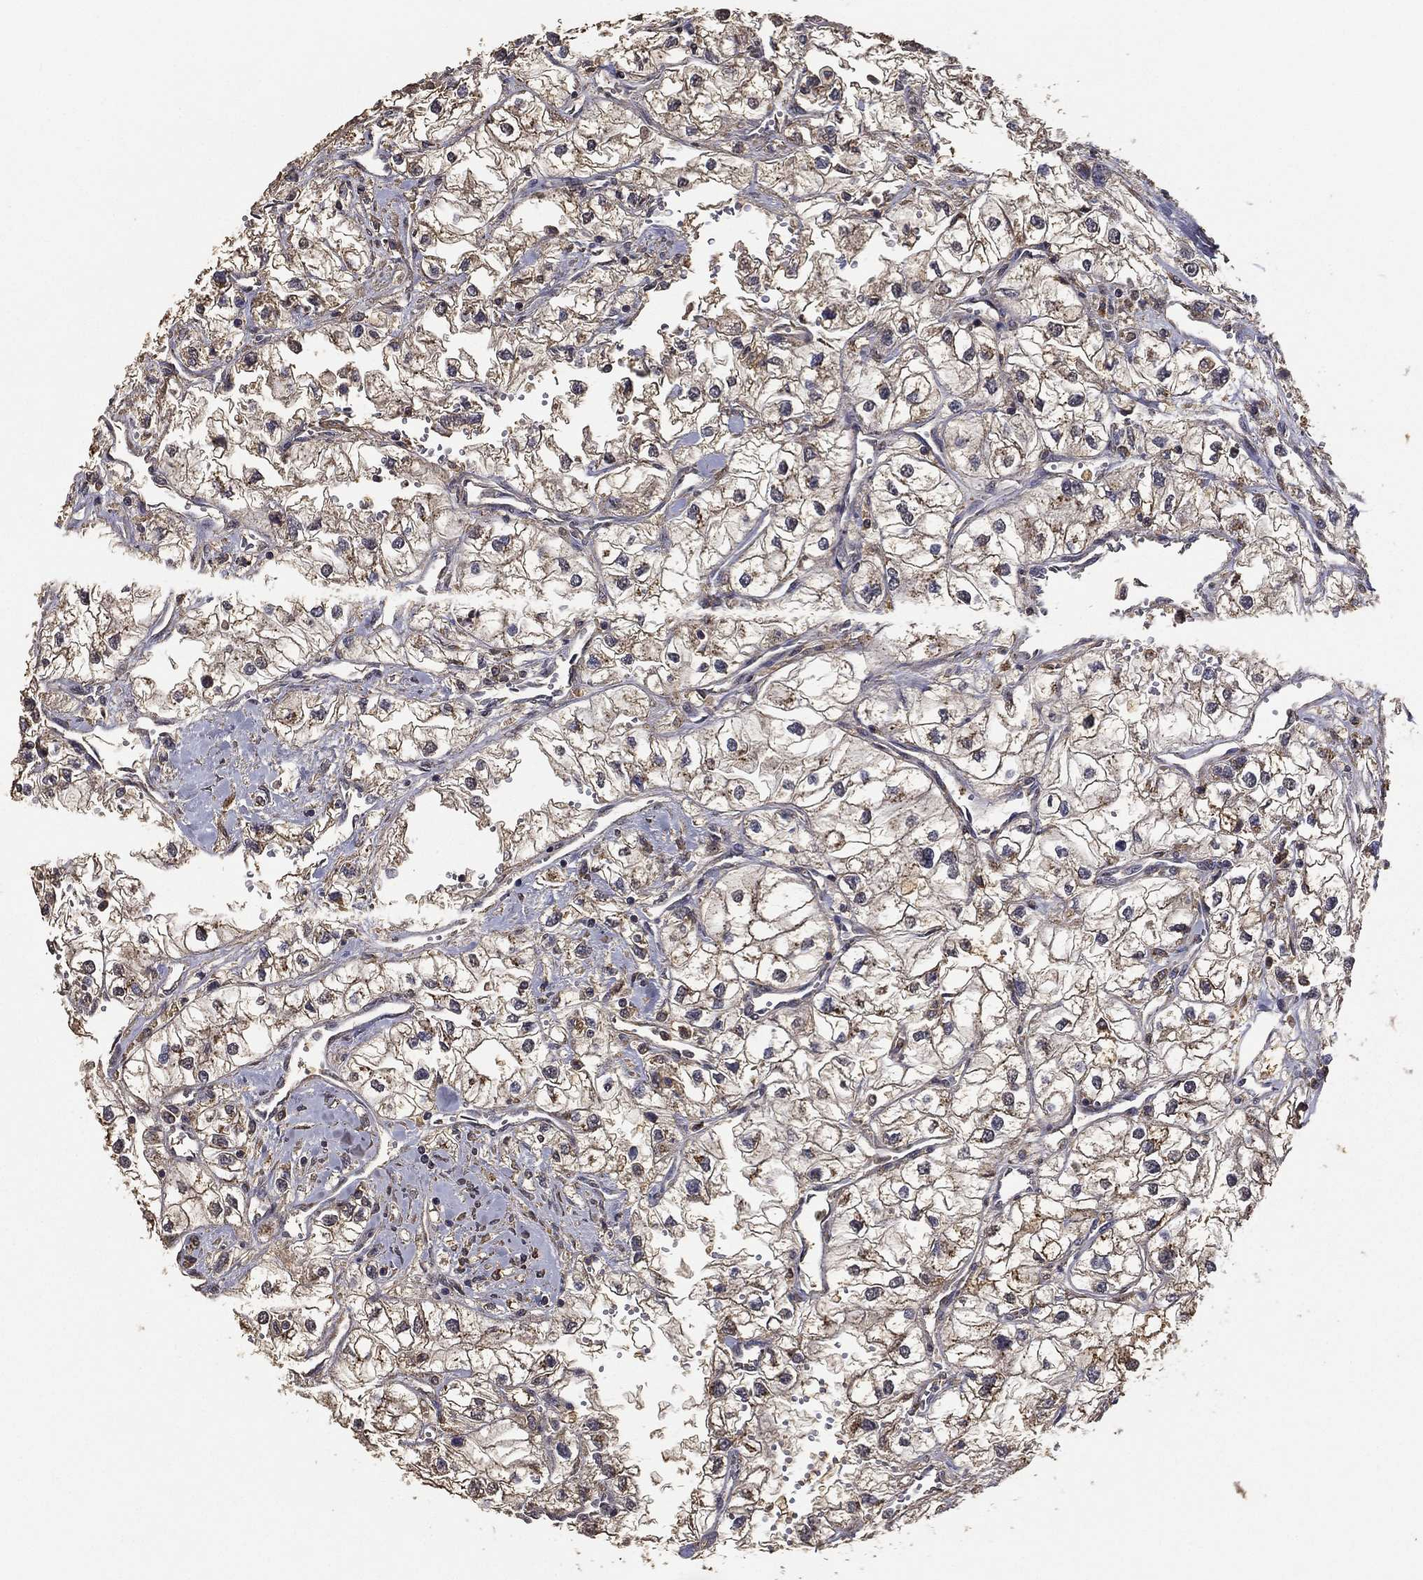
{"staining": {"intensity": "weak", "quantity": ">75%", "location": "cytoplasmic/membranous"}, "tissue": "renal cancer", "cell_type": "Tumor cells", "image_type": "cancer", "snomed": [{"axis": "morphology", "description": "Adenocarcinoma, NOS"}, {"axis": "topography", "description": "Kidney"}], "caption": "High-magnification brightfield microscopy of renal cancer (adenocarcinoma) stained with DAB (brown) and counterstained with hematoxylin (blue). tumor cells exhibit weak cytoplasmic/membranous positivity is seen in approximately>75% of cells.", "gene": "GPR183", "patient": {"sex": "male", "age": 59}}